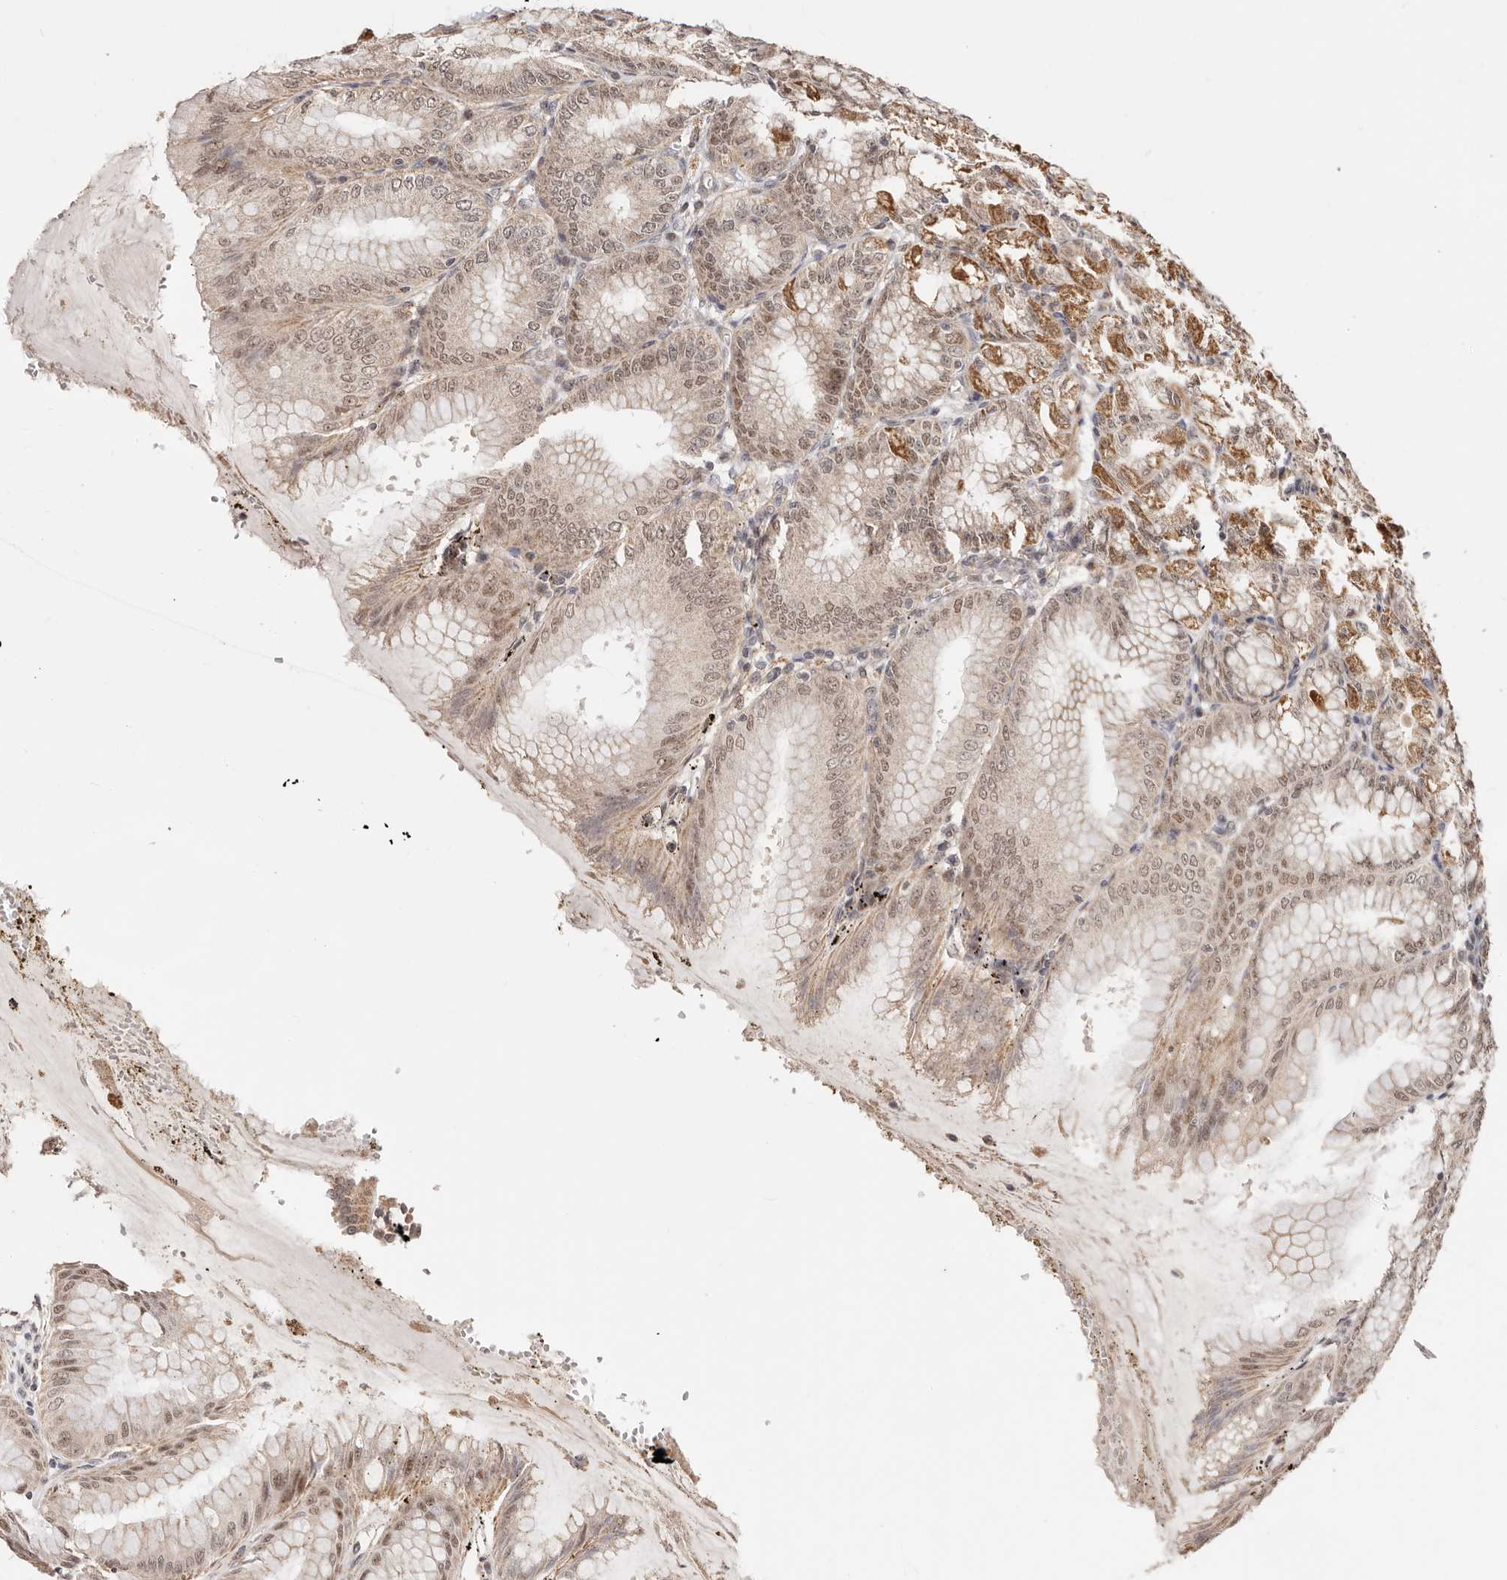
{"staining": {"intensity": "moderate", "quantity": "25%-75%", "location": "cytoplasmic/membranous,nuclear"}, "tissue": "stomach", "cell_type": "Glandular cells", "image_type": "normal", "snomed": [{"axis": "morphology", "description": "Normal tissue, NOS"}, {"axis": "topography", "description": "Stomach, lower"}], "caption": "Moderate cytoplasmic/membranous,nuclear protein expression is identified in approximately 25%-75% of glandular cells in stomach. The protein is shown in brown color, while the nuclei are stained blue.", "gene": "CTNNBL1", "patient": {"sex": "male", "age": 71}}